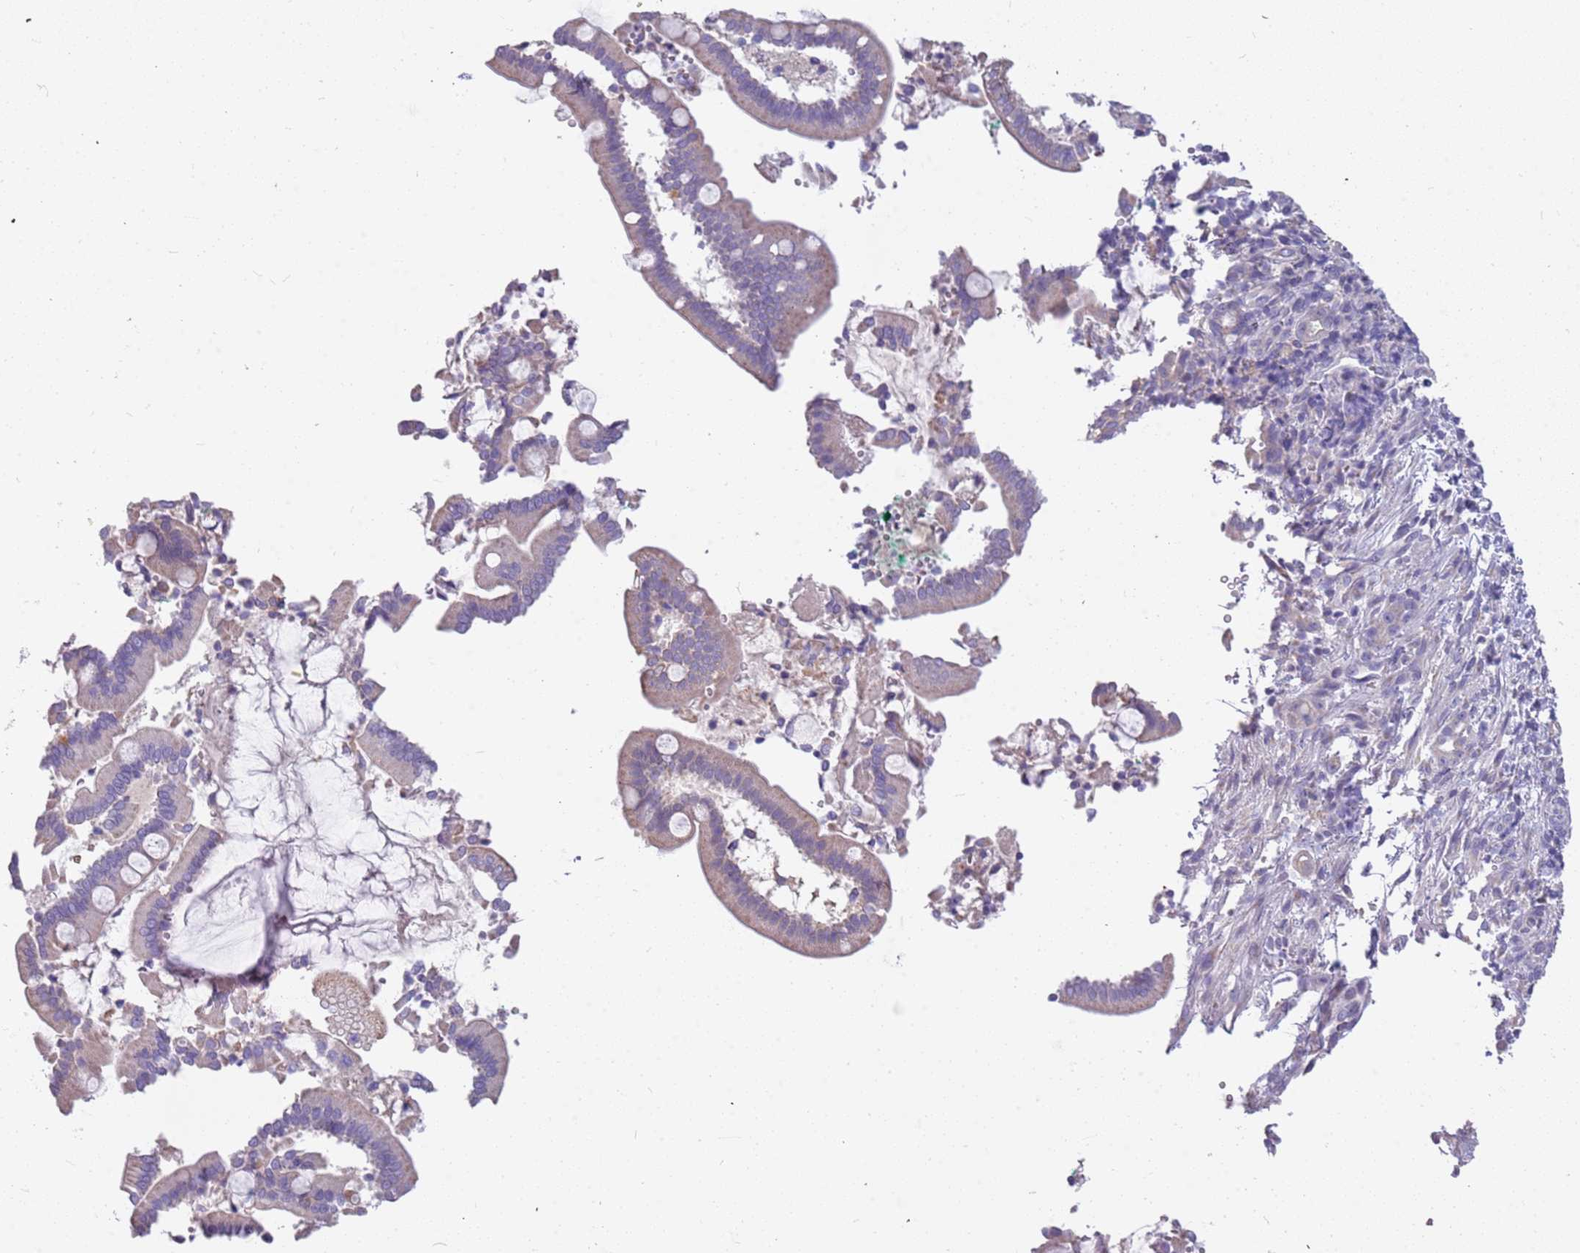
{"staining": {"intensity": "negative", "quantity": "none", "location": "none"}, "tissue": "pancreatic cancer", "cell_type": "Tumor cells", "image_type": "cancer", "snomed": [{"axis": "morphology", "description": "Normal tissue, NOS"}, {"axis": "morphology", "description": "Adenocarcinoma, NOS"}, {"axis": "topography", "description": "Pancreas"}], "caption": "This is a photomicrograph of immunohistochemistry (IHC) staining of pancreatic cancer, which shows no expression in tumor cells. (Stains: DAB IHC with hematoxylin counter stain, Microscopy: brightfield microscopy at high magnification).", "gene": "RHCG", "patient": {"sex": "female", "age": 55}}